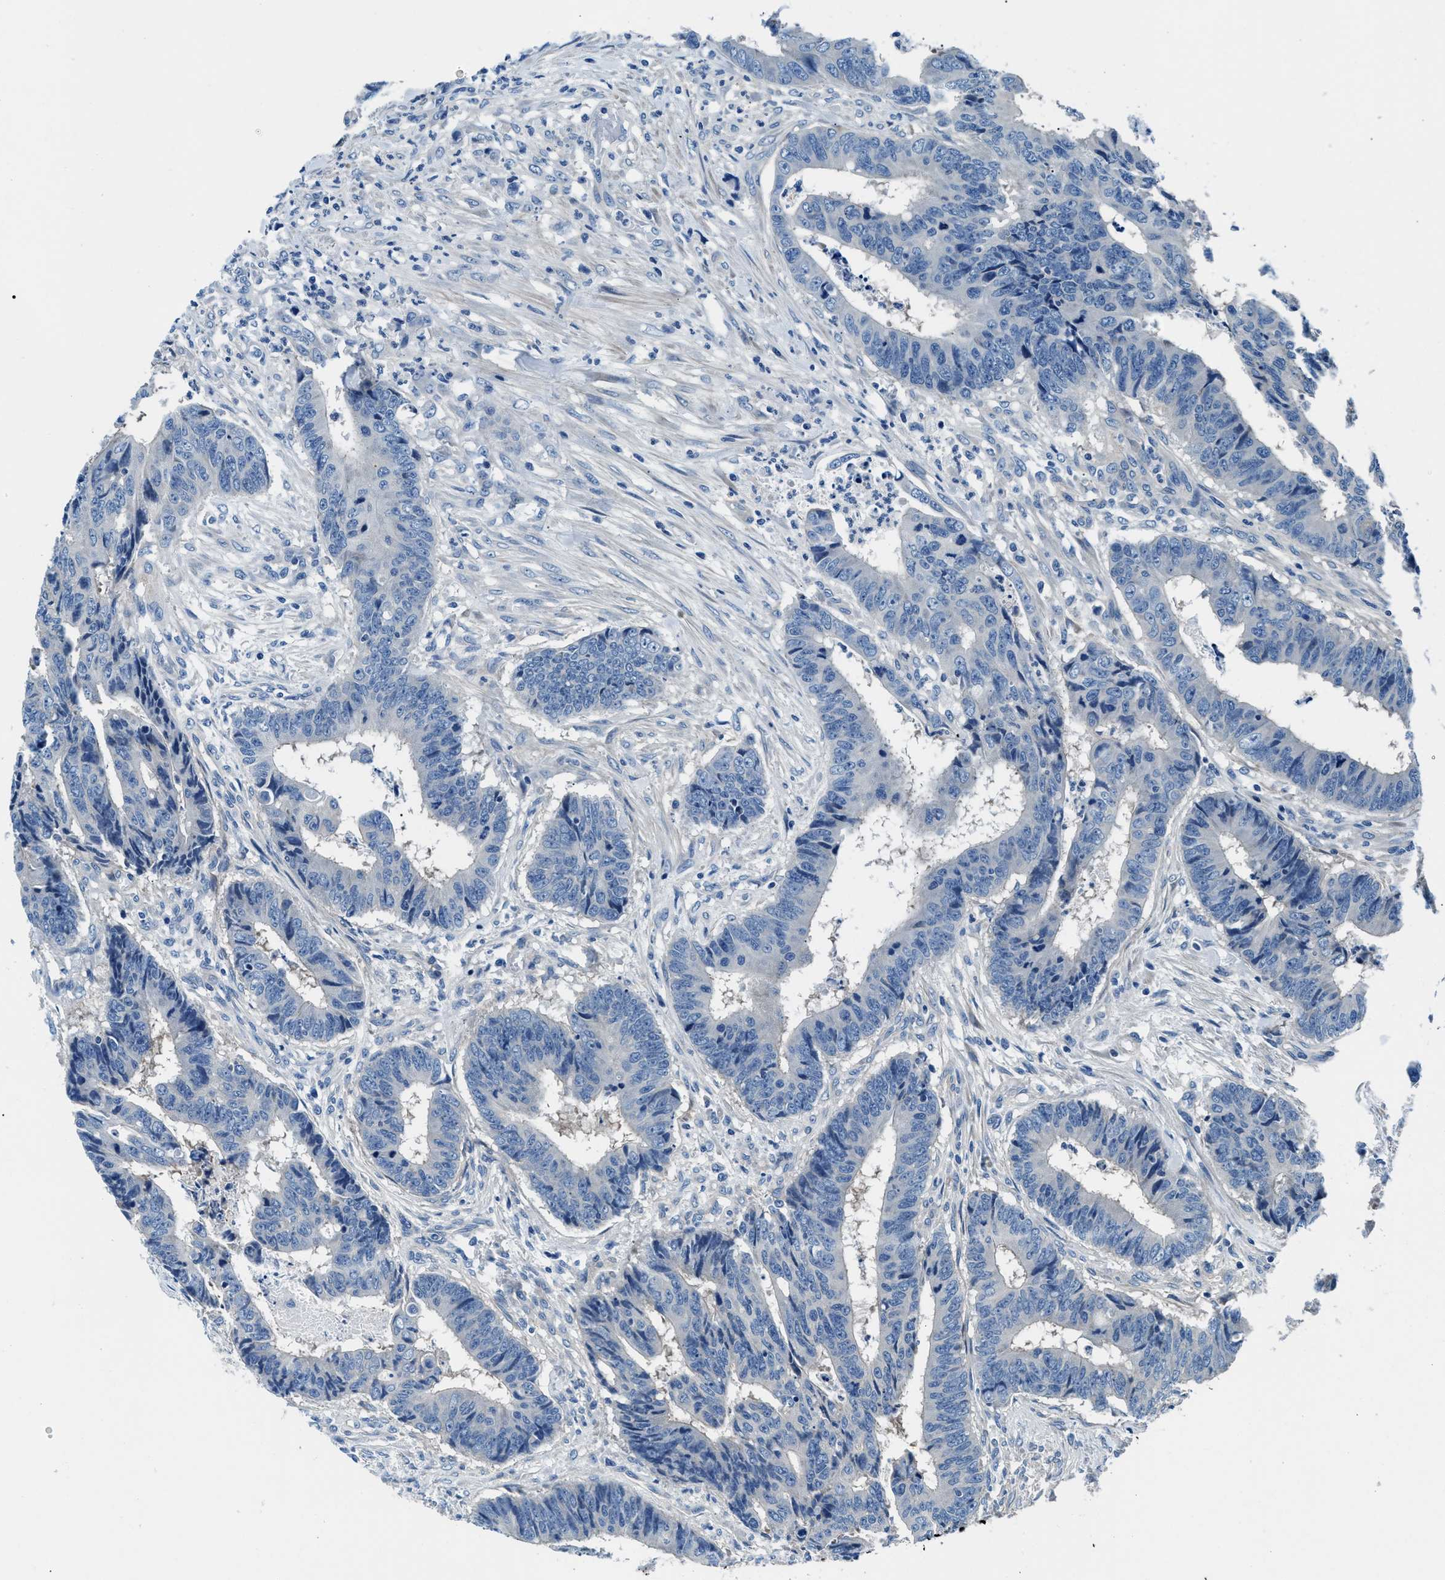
{"staining": {"intensity": "negative", "quantity": "none", "location": "none"}, "tissue": "colorectal cancer", "cell_type": "Tumor cells", "image_type": "cancer", "snomed": [{"axis": "morphology", "description": "Adenocarcinoma, NOS"}, {"axis": "topography", "description": "Rectum"}], "caption": "Immunohistochemical staining of human colorectal cancer (adenocarcinoma) exhibits no significant staining in tumor cells.", "gene": "CDRT4", "patient": {"sex": "male", "age": 84}}